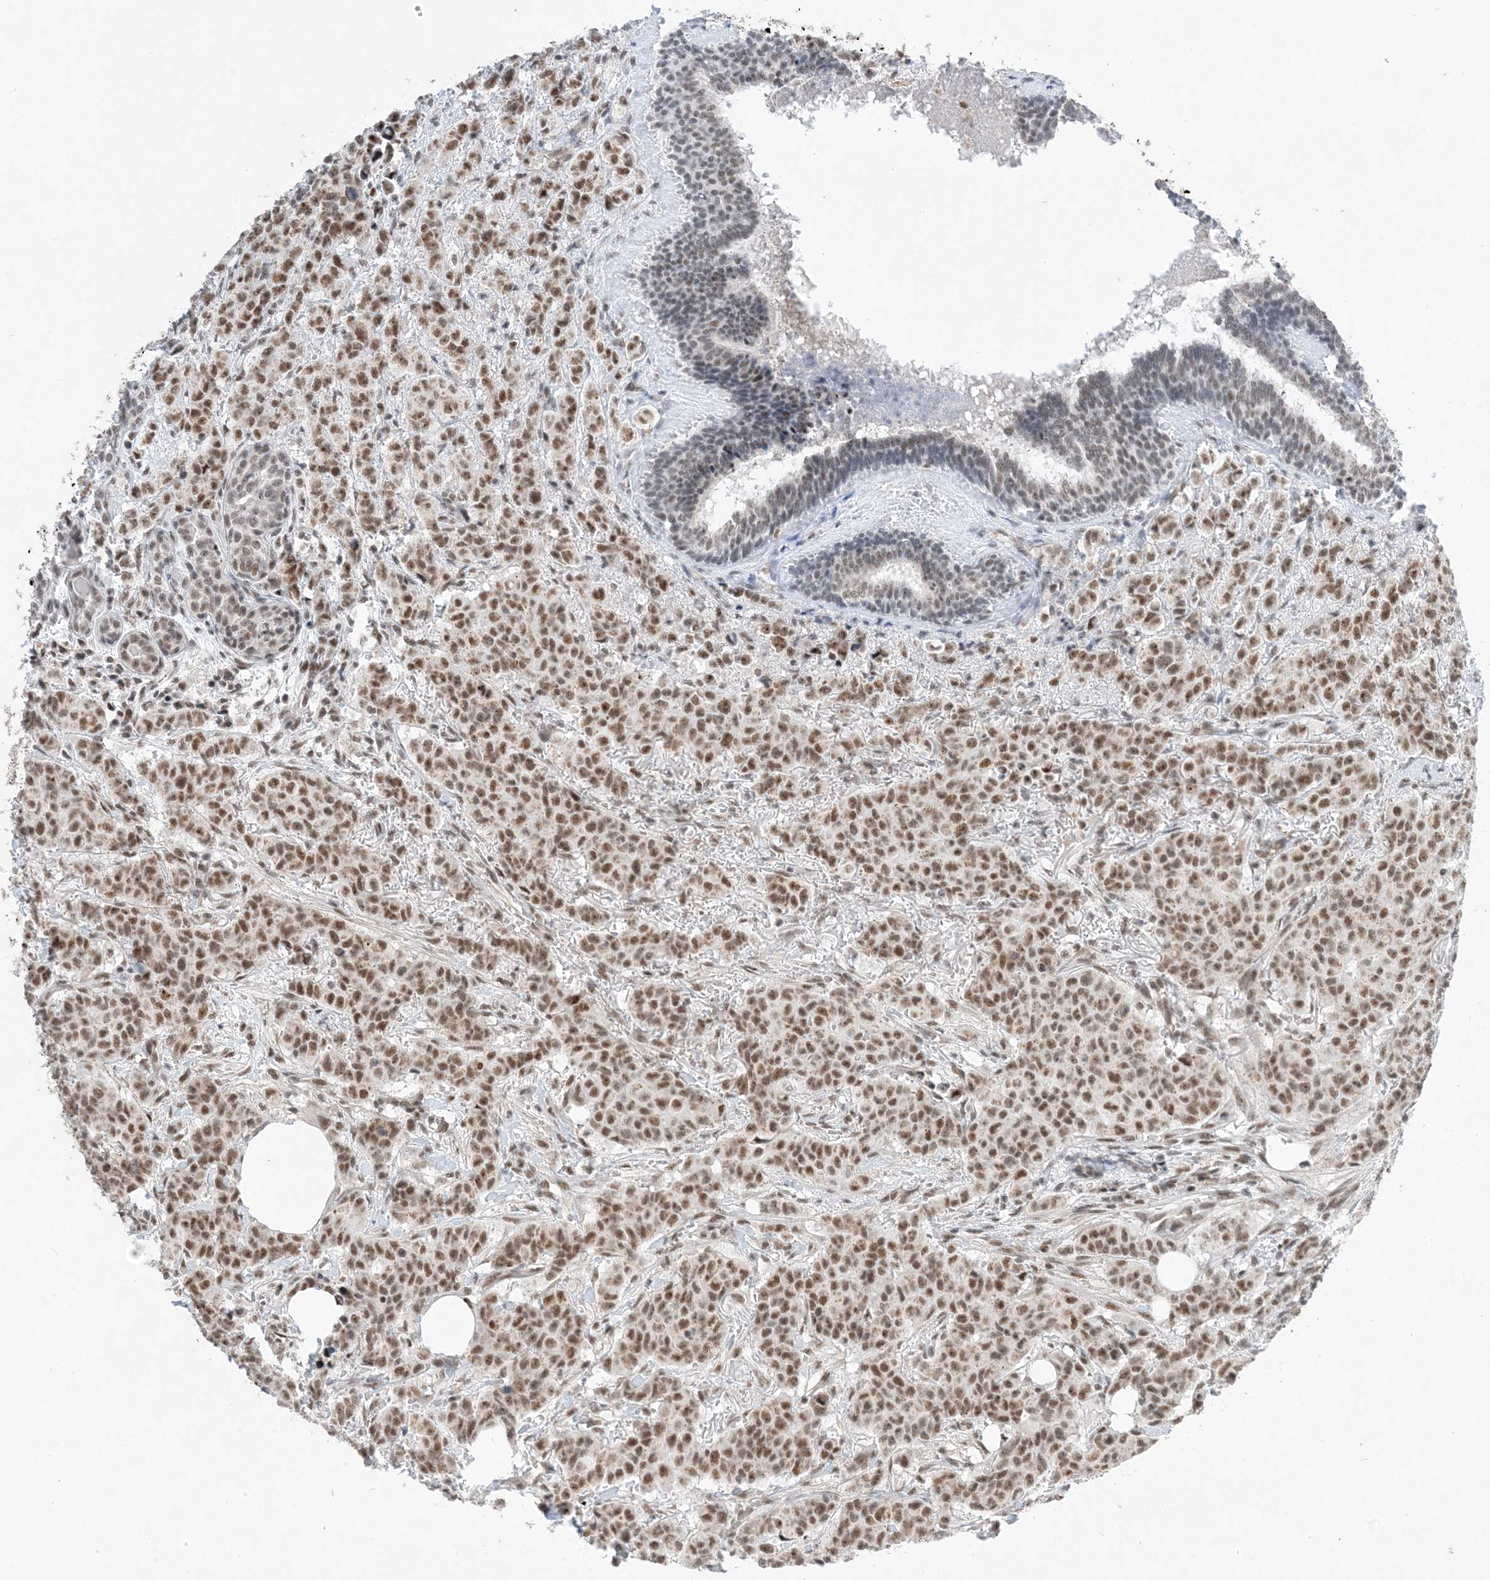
{"staining": {"intensity": "moderate", "quantity": ">75%", "location": "nuclear"}, "tissue": "breast cancer", "cell_type": "Tumor cells", "image_type": "cancer", "snomed": [{"axis": "morphology", "description": "Duct carcinoma"}, {"axis": "topography", "description": "Breast"}], "caption": "Breast cancer (infiltrating ductal carcinoma) stained for a protein (brown) reveals moderate nuclear positive staining in approximately >75% of tumor cells.", "gene": "SF3A3", "patient": {"sex": "female", "age": 40}}